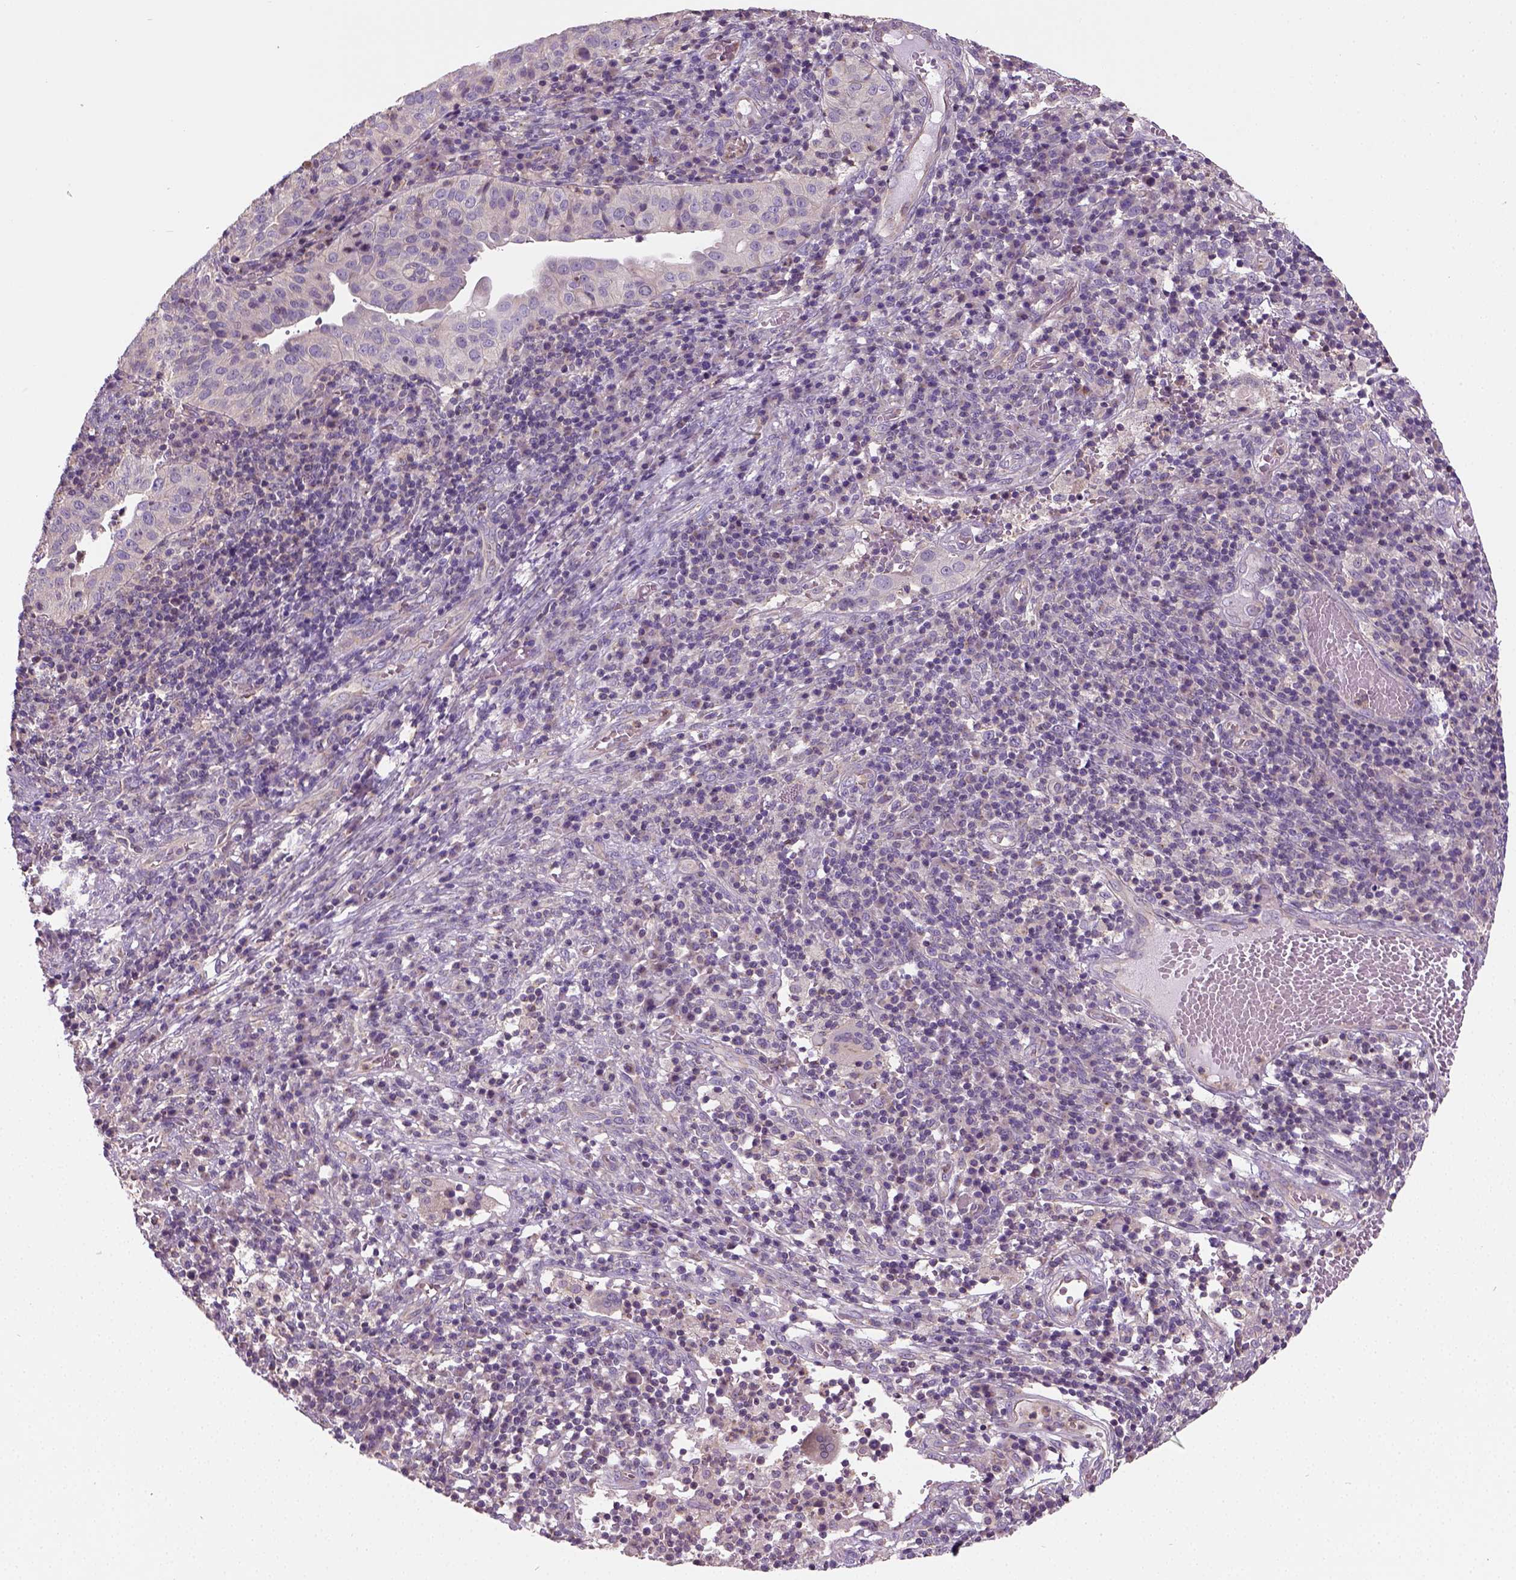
{"staining": {"intensity": "weak", "quantity": "25%-75%", "location": "cytoplasmic/membranous"}, "tissue": "cervical cancer", "cell_type": "Tumor cells", "image_type": "cancer", "snomed": [{"axis": "morphology", "description": "Squamous cell carcinoma, NOS"}, {"axis": "topography", "description": "Cervix"}], "caption": "Immunohistochemical staining of cervical cancer (squamous cell carcinoma) demonstrates low levels of weak cytoplasmic/membranous protein expression in about 25%-75% of tumor cells.", "gene": "CRACR2A", "patient": {"sex": "female", "age": 39}}